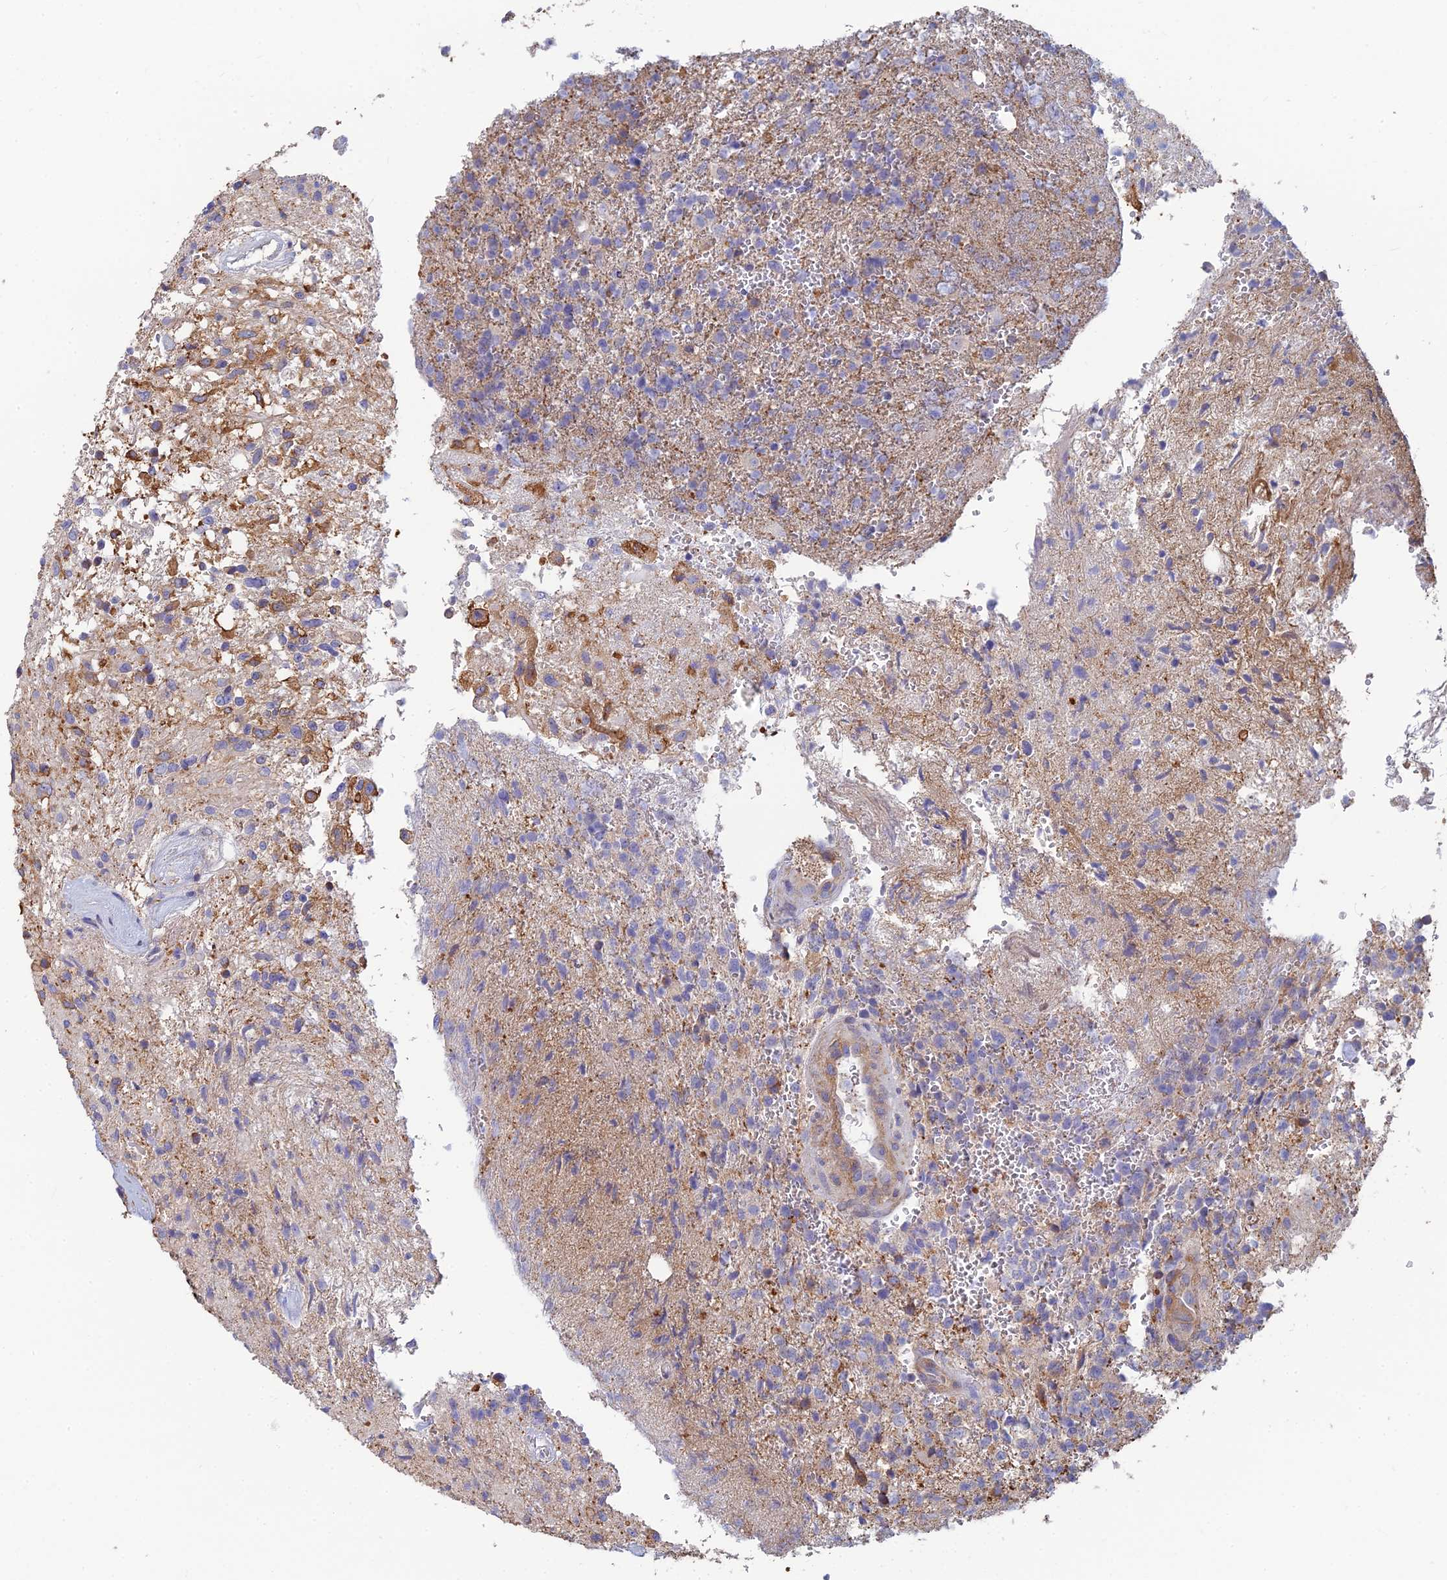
{"staining": {"intensity": "weak", "quantity": "<25%", "location": "cytoplasmic/membranous"}, "tissue": "glioma", "cell_type": "Tumor cells", "image_type": "cancer", "snomed": [{"axis": "morphology", "description": "Glioma, malignant, High grade"}, {"axis": "topography", "description": "Brain"}], "caption": "Immunohistochemistry of malignant glioma (high-grade) exhibits no positivity in tumor cells.", "gene": "PCDHA5", "patient": {"sex": "male", "age": 56}}